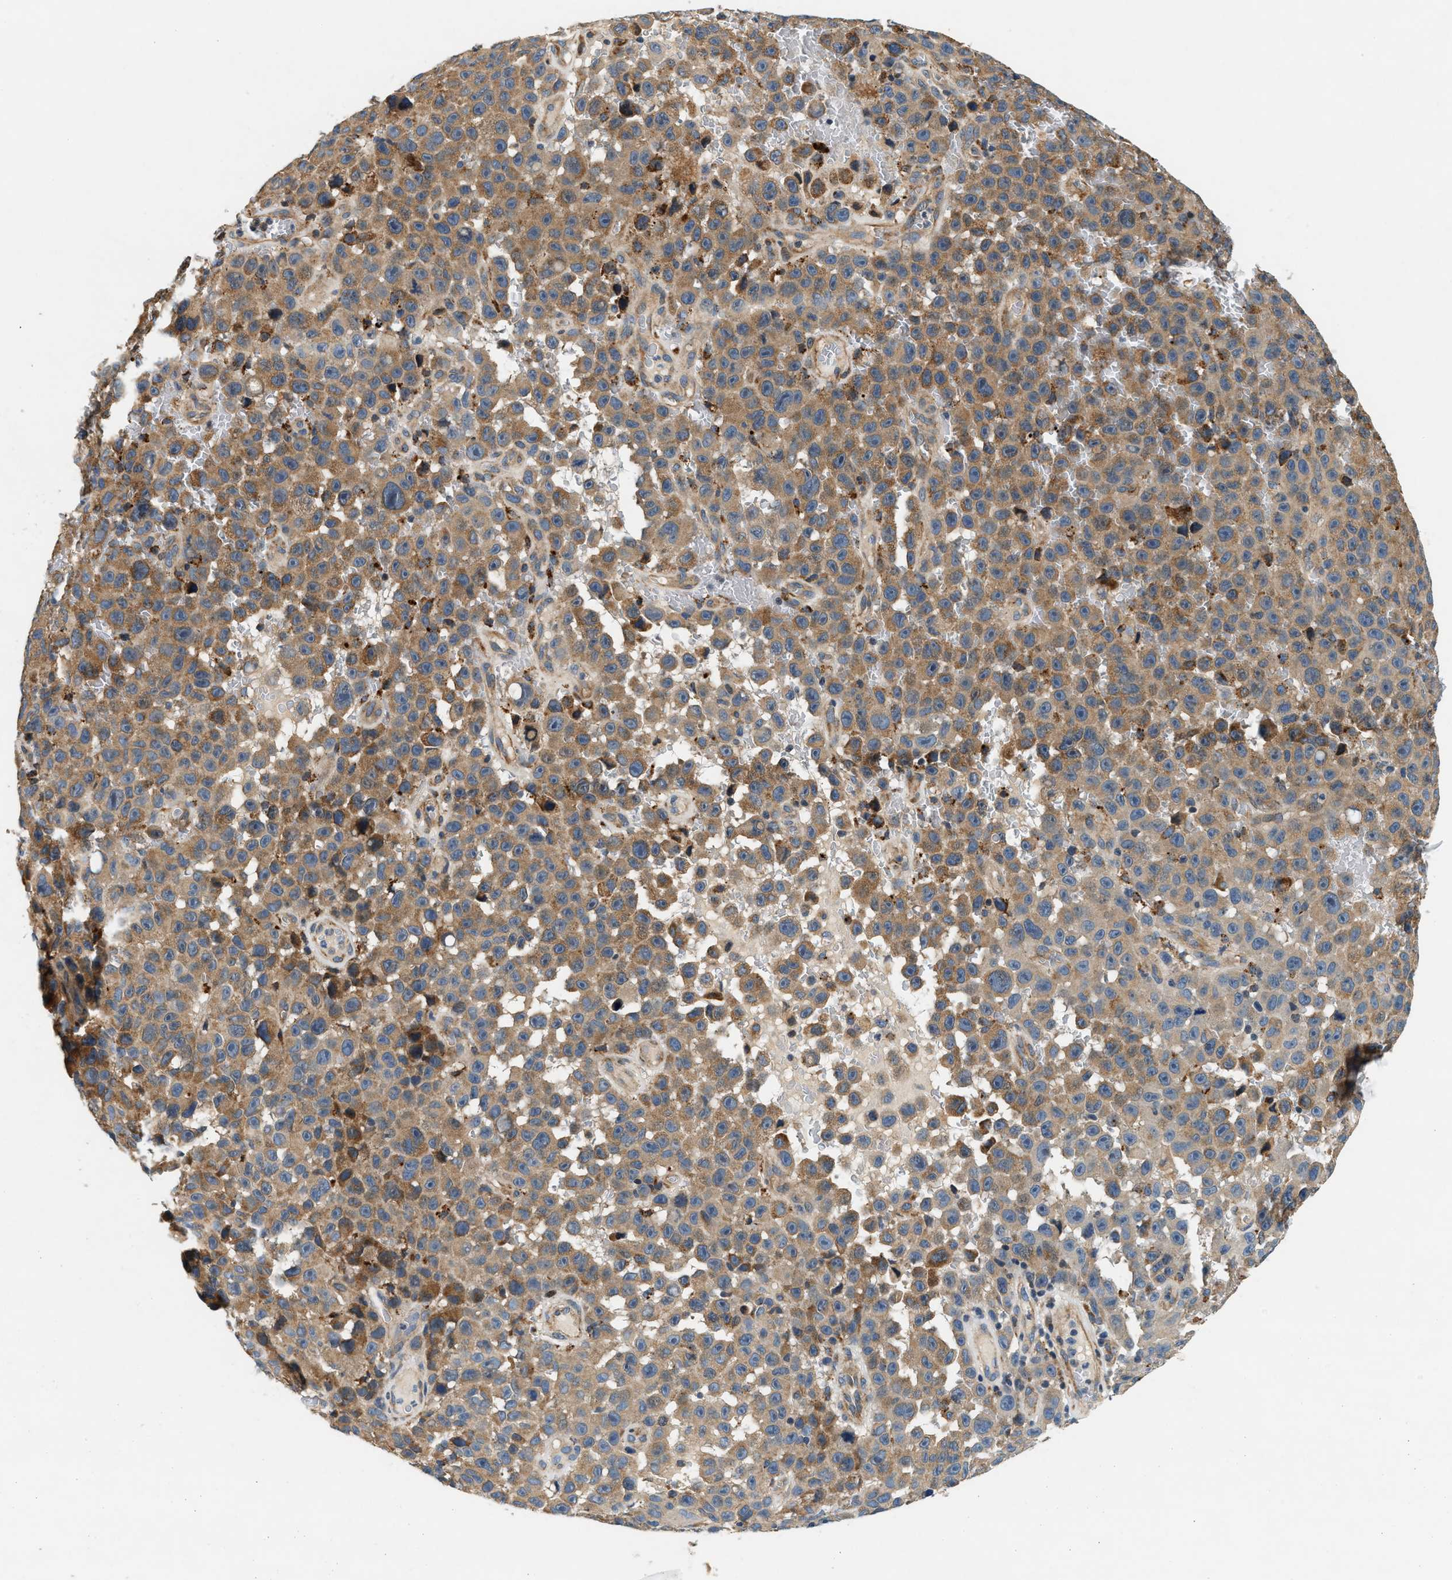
{"staining": {"intensity": "moderate", "quantity": ">75%", "location": "cytoplasmic/membranous"}, "tissue": "melanoma", "cell_type": "Tumor cells", "image_type": "cancer", "snomed": [{"axis": "morphology", "description": "Malignant melanoma, NOS"}, {"axis": "topography", "description": "Skin"}], "caption": "Immunohistochemistry of human melanoma exhibits medium levels of moderate cytoplasmic/membranous staining in about >75% of tumor cells.", "gene": "DUSP10", "patient": {"sex": "female", "age": 82}}